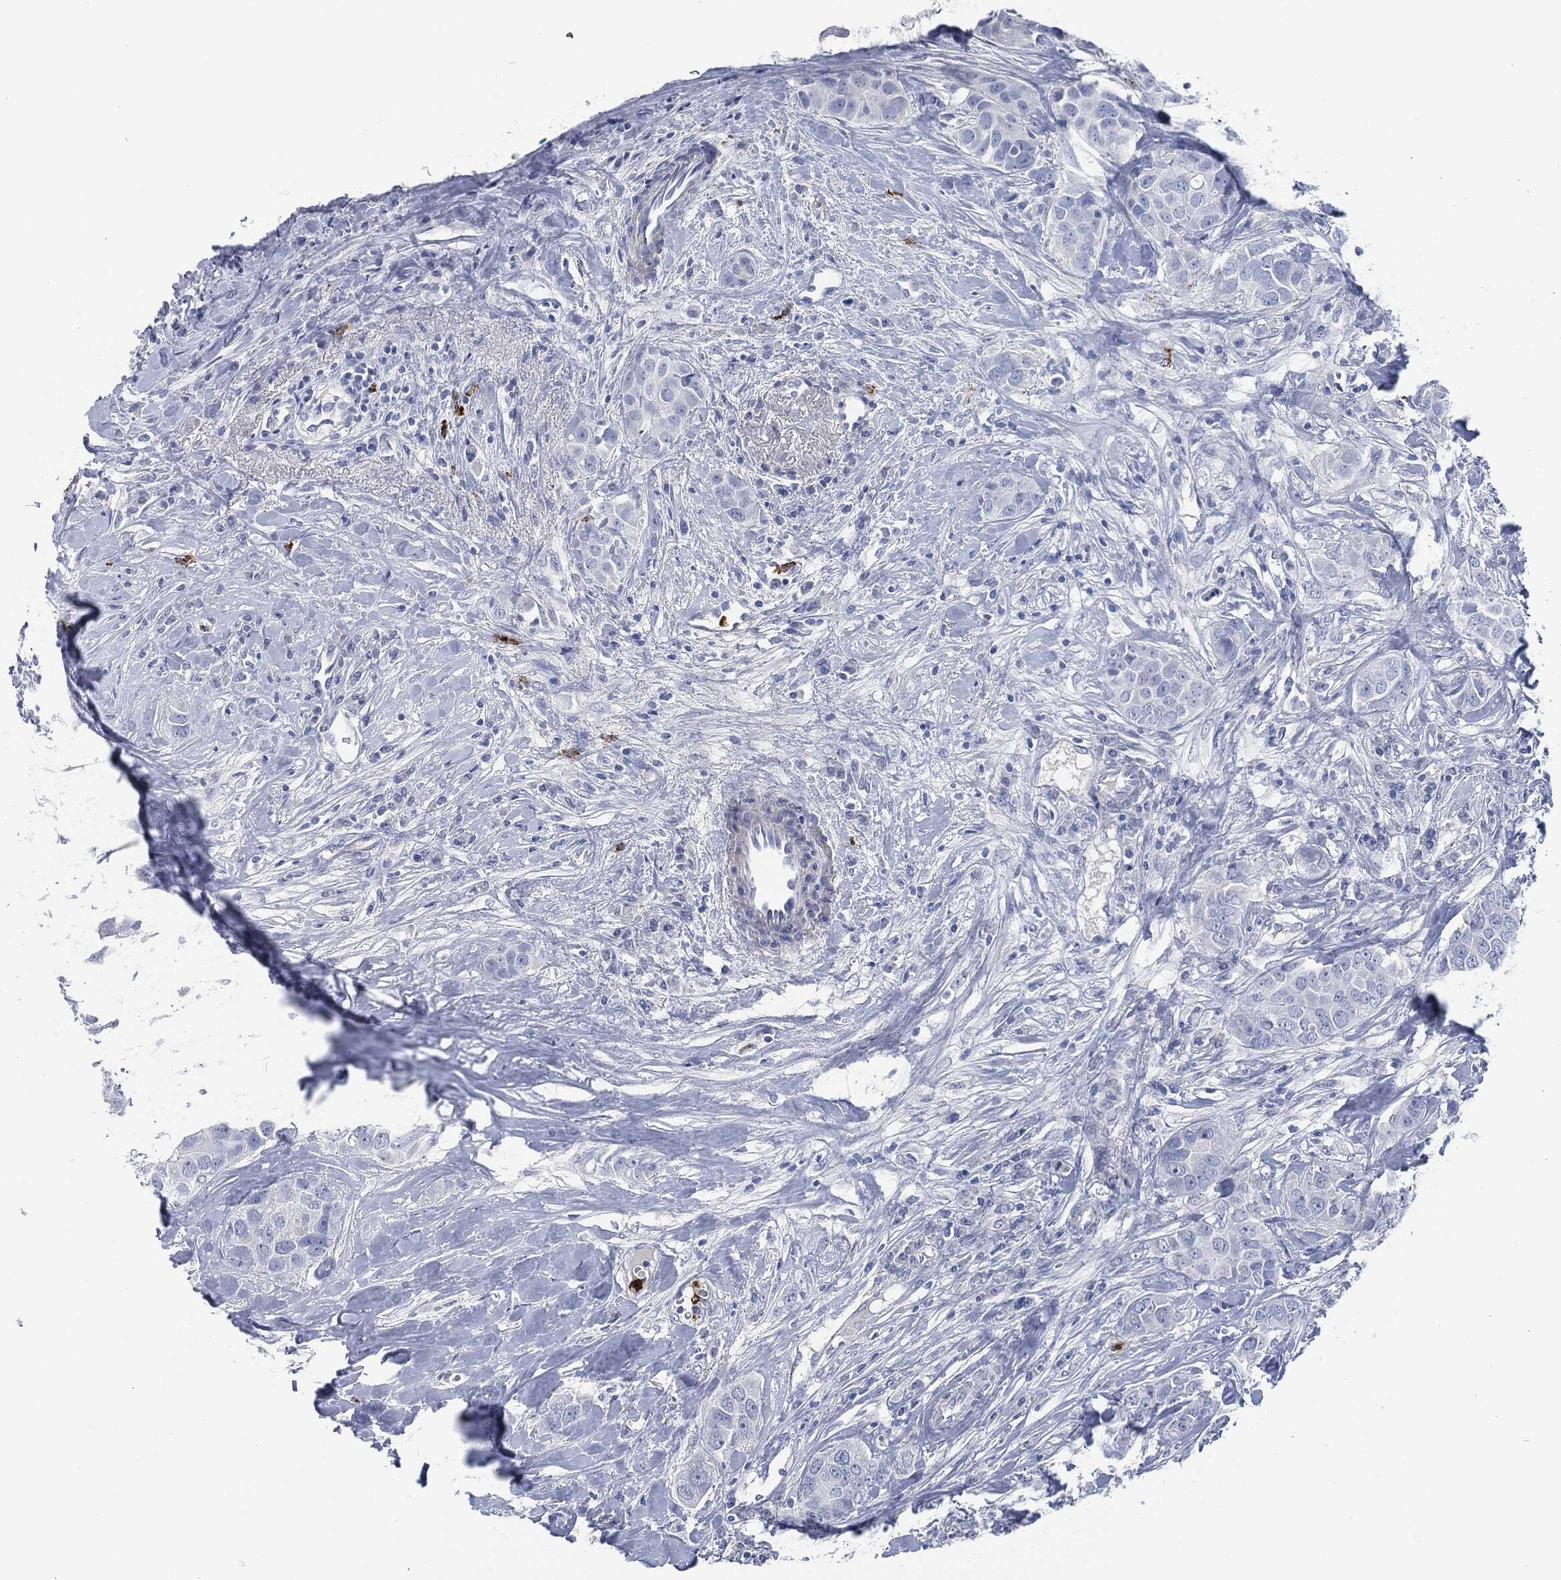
{"staining": {"intensity": "negative", "quantity": "none", "location": "none"}, "tissue": "breast cancer", "cell_type": "Tumor cells", "image_type": "cancer", "snomed": [{"axis": "morphology", "description": "Duct carcinoma"}, {"axis": "topography", "description": "Breast"}], "caption": "IHC micrograph of neoplastic tissue: invasive ductal carcinoma (breast) stained with DAB (3,3'-diaminobenzidine) exhibits no significant protein expression in tumor cells.", "gene": "MPO", "patient": {"sex": "female", "age": 43}}